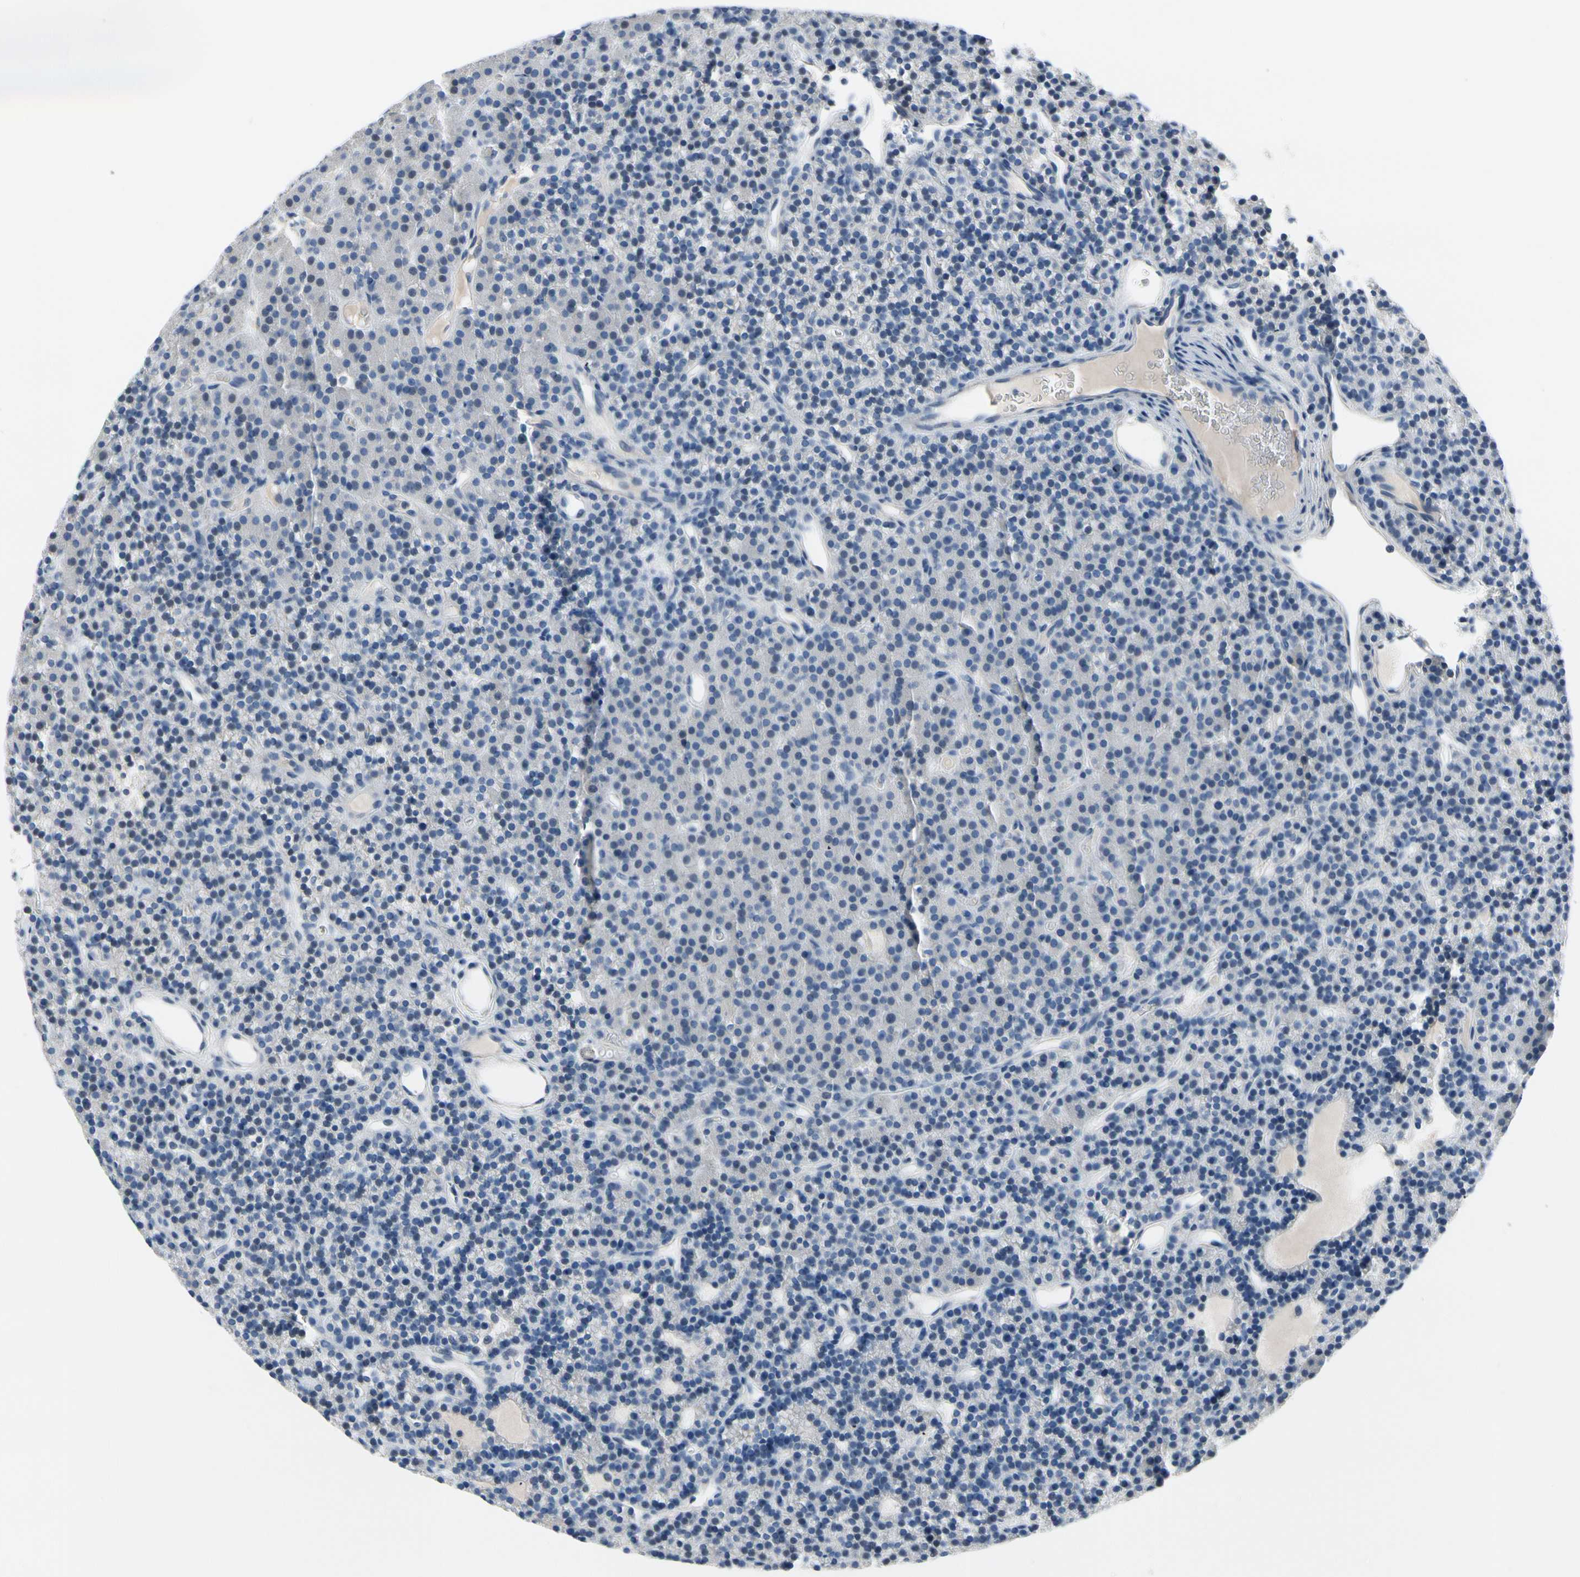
{"staining": {"intensity": "negative", "quantity": "none", "location": "none"}, "tissue": "parathyroid gland", "cell_type": "Glandular cells", "image_type": "normal", "snomed": [{"axis": "morphology", "description": "Normal tissue, NOS"}, {"axis": "morphology", "description": "Hyperplasia, NOS"}, {"axis": "topography", "description": "Parathyroid gland"}], "caption": "High power microscopy image of an immunohistochemistry (IHC) micrograph of unremarkable parathyroid gland, revealing no significant staining in glandular cells.", "gene": "MUC5B", "patient": {"sex": "male", "age": 44}}